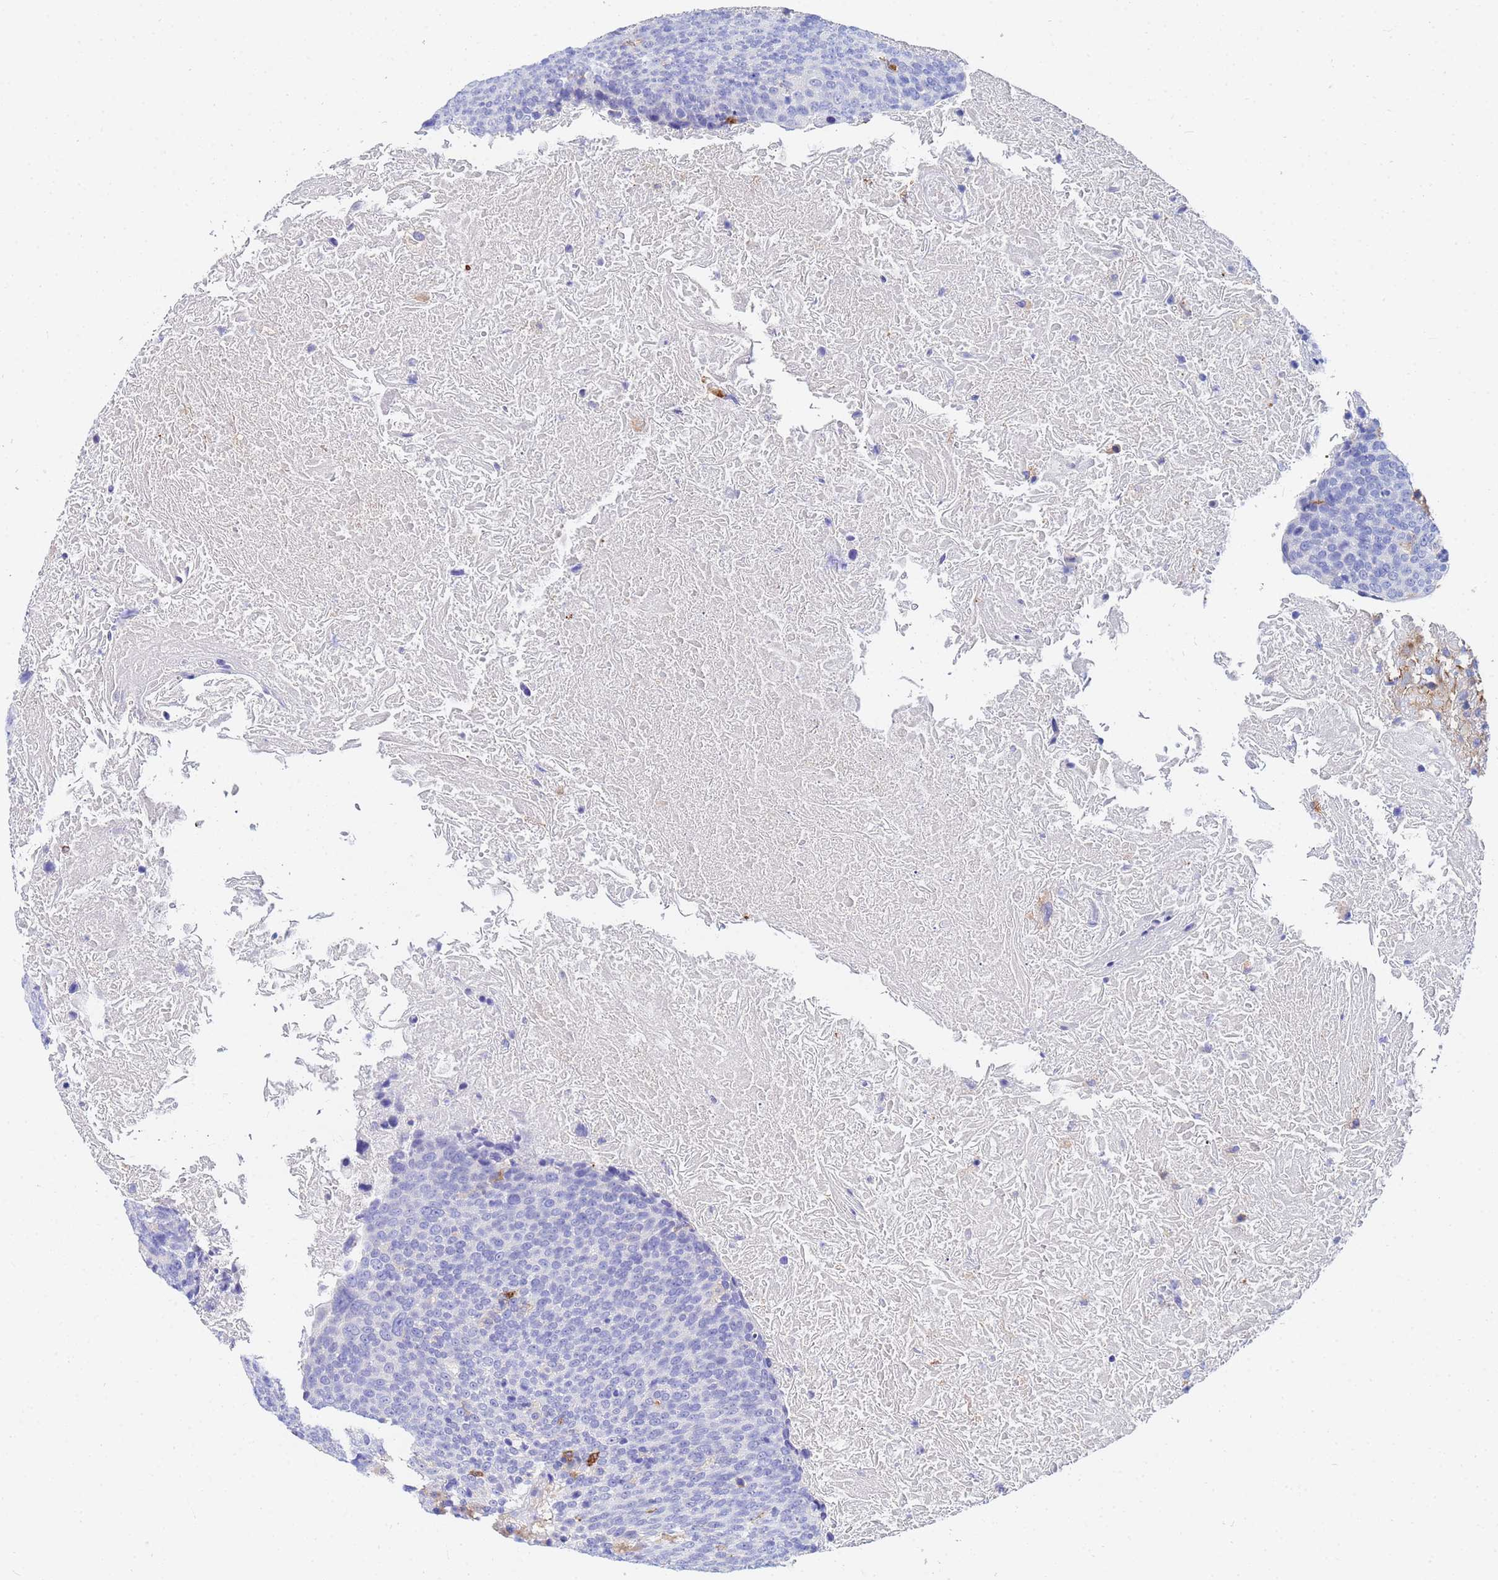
{"staining": {"intensity": "negative", "quantity": "none", "location": "none"}, "tissue": "head and neck cancer", "cell_type": "Tumor cells", "image_type": "cancer", "snomed": [{"axis": "morphology", "description": "Squamous cell carcinoma, NOS"}, {"axis": "morphology", "description": "Squamous cell carcinoma, metastatic, NOS"}, {"axis": "topography", "description": "Lymph node"}, {"axis": "topography", "description": "Head-Neck"}], "caption": "Immunohistochemistry (IHC) photomicrograph of neoplastic tissue: head and neck cancer stained with DAB displays no significant protein expression in tumor cells.", "gene": "BASP1", "patient": {"sex": "male", "age": 62}}